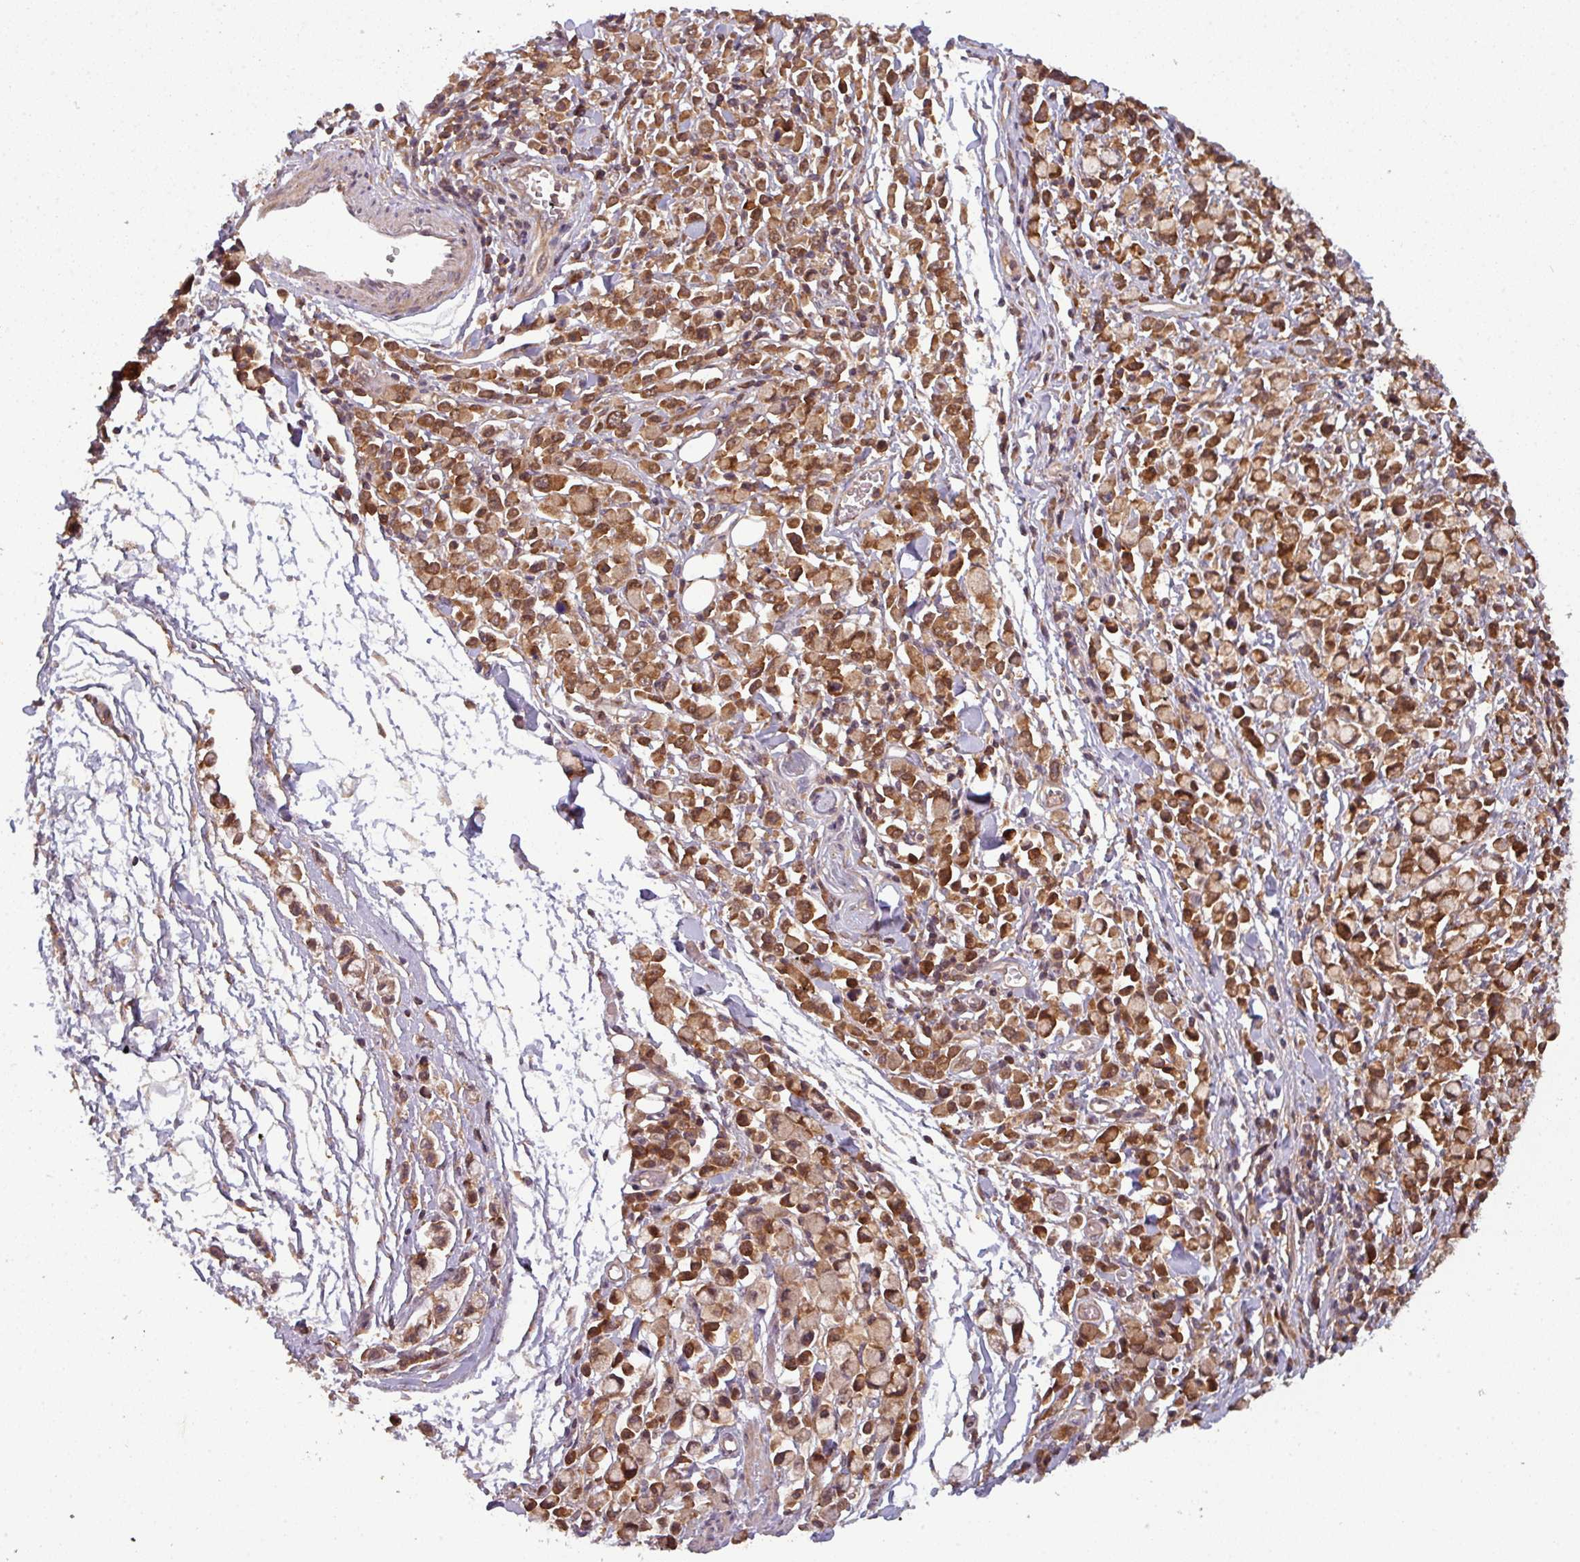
{"staining": {"intensity": "strong", "quantity": ">75%", "location": "cytoplasmic/membranous,nuclear"}, "tissue": "stomach cancer", "cell_type": "Tumor cells", "image_type": "cancer", "snomed": [{"axis": "morphology", "description": "Adenocarcinoma, NOS"}, {"axis": "topography", "description": "Stomach"}], "caption": "This histopathology image reveals immunohistochemistry (IHC) staining of human adenocarcinoma (stomach), with high strong cytoplasmic/membranous and nuclear expression in about >75% of tumor cells.", "gene": "GSKIP", "patient": {"sex": "female", "age": 81}}